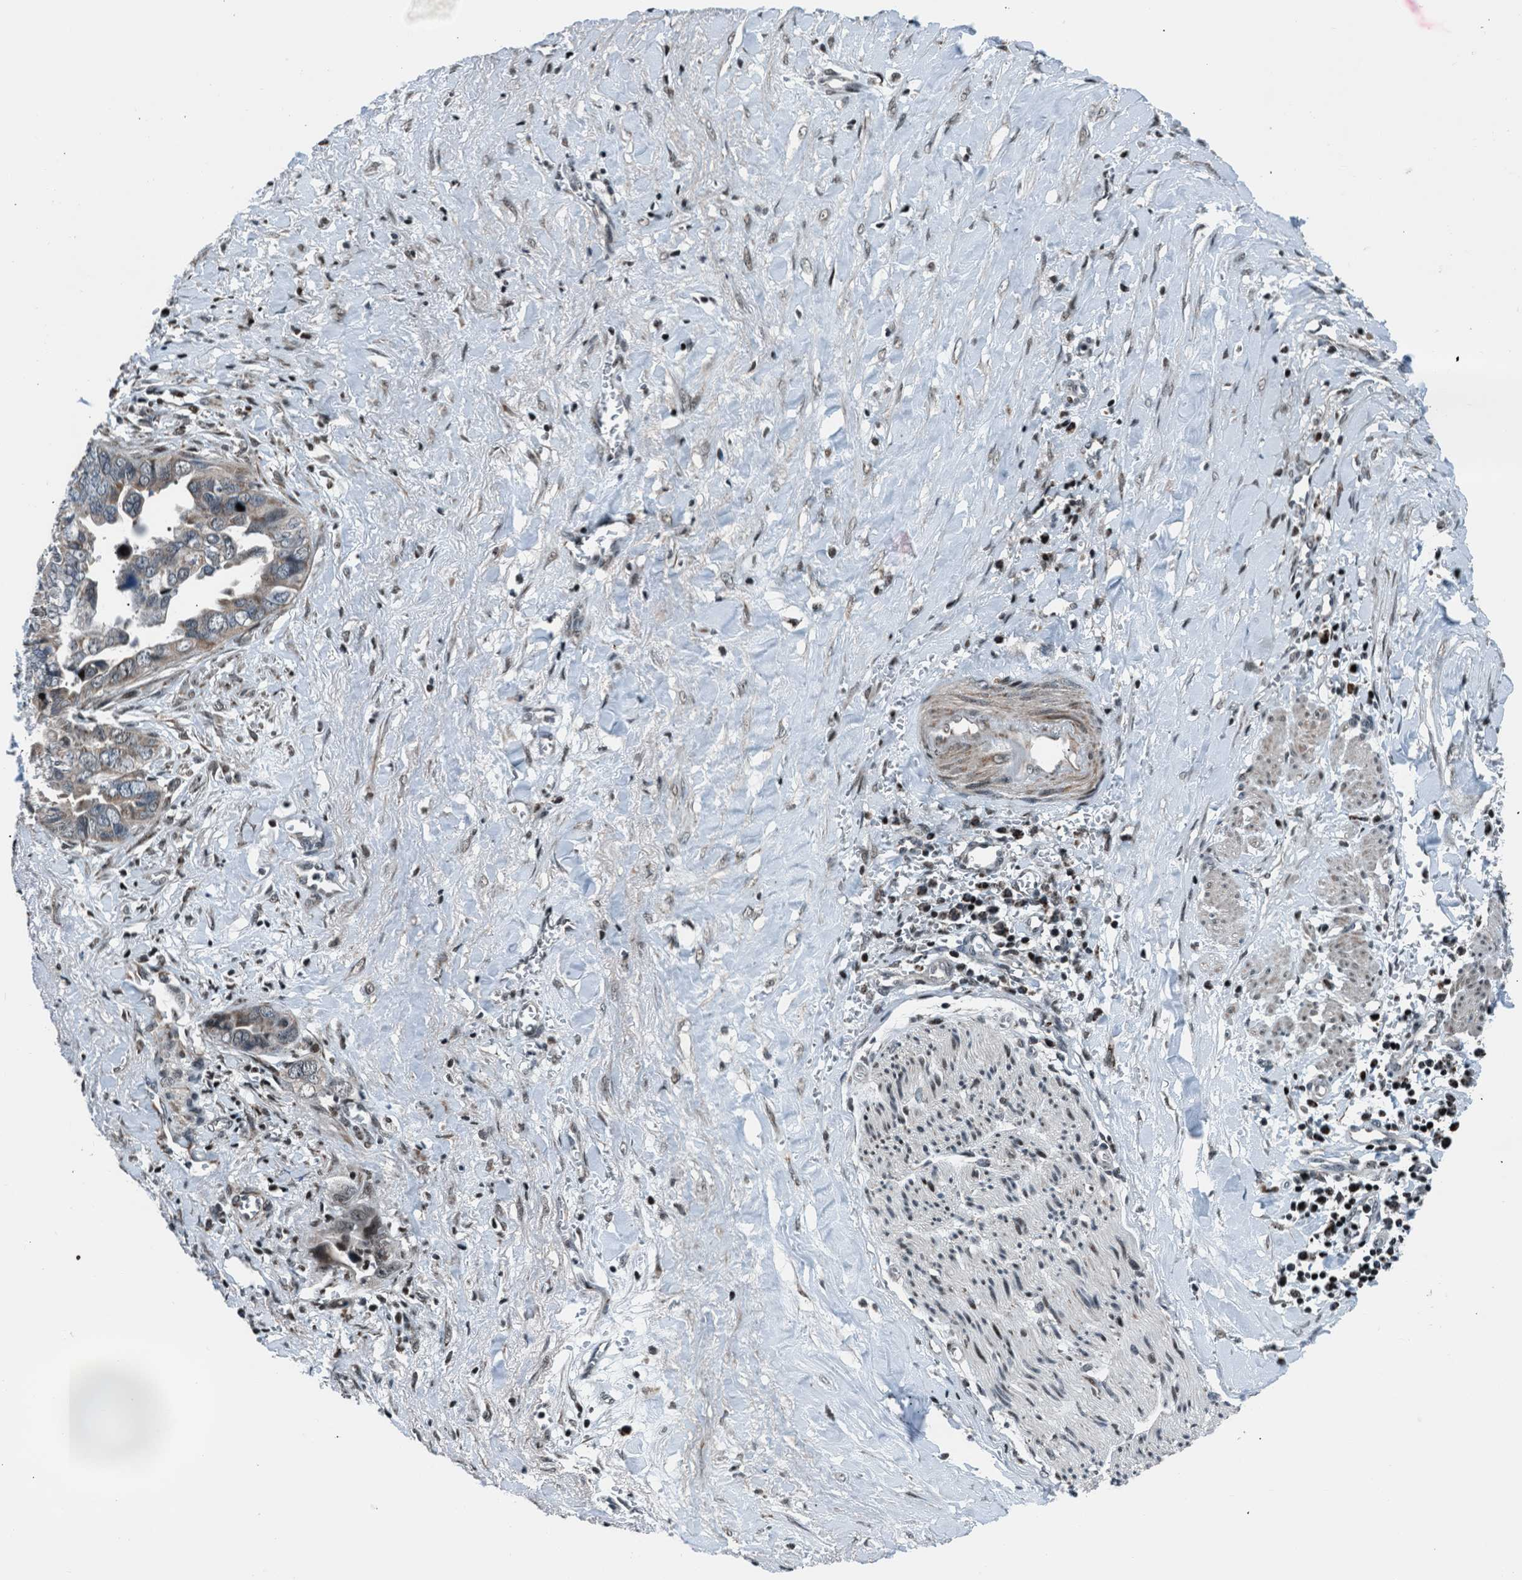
{"staining": {"intensity": "weak", "quantity": "<25%", "location": "cytoplasmic/membranous"}, "tissue": "liver cancer", "cell_type": "Tumor cells", "image_type": "cancer", "snomed": [{"axis": "morphology", "description": "Cholangiocarcinoma"}, {"axis": "topography", "description": "Liver"}], "caption": "Immunohistochemical staining of human liver cancer displays no significant positivity in tumor cells.", "gene": "MORC3", "patient": {"sex": "female", "age": 79}}